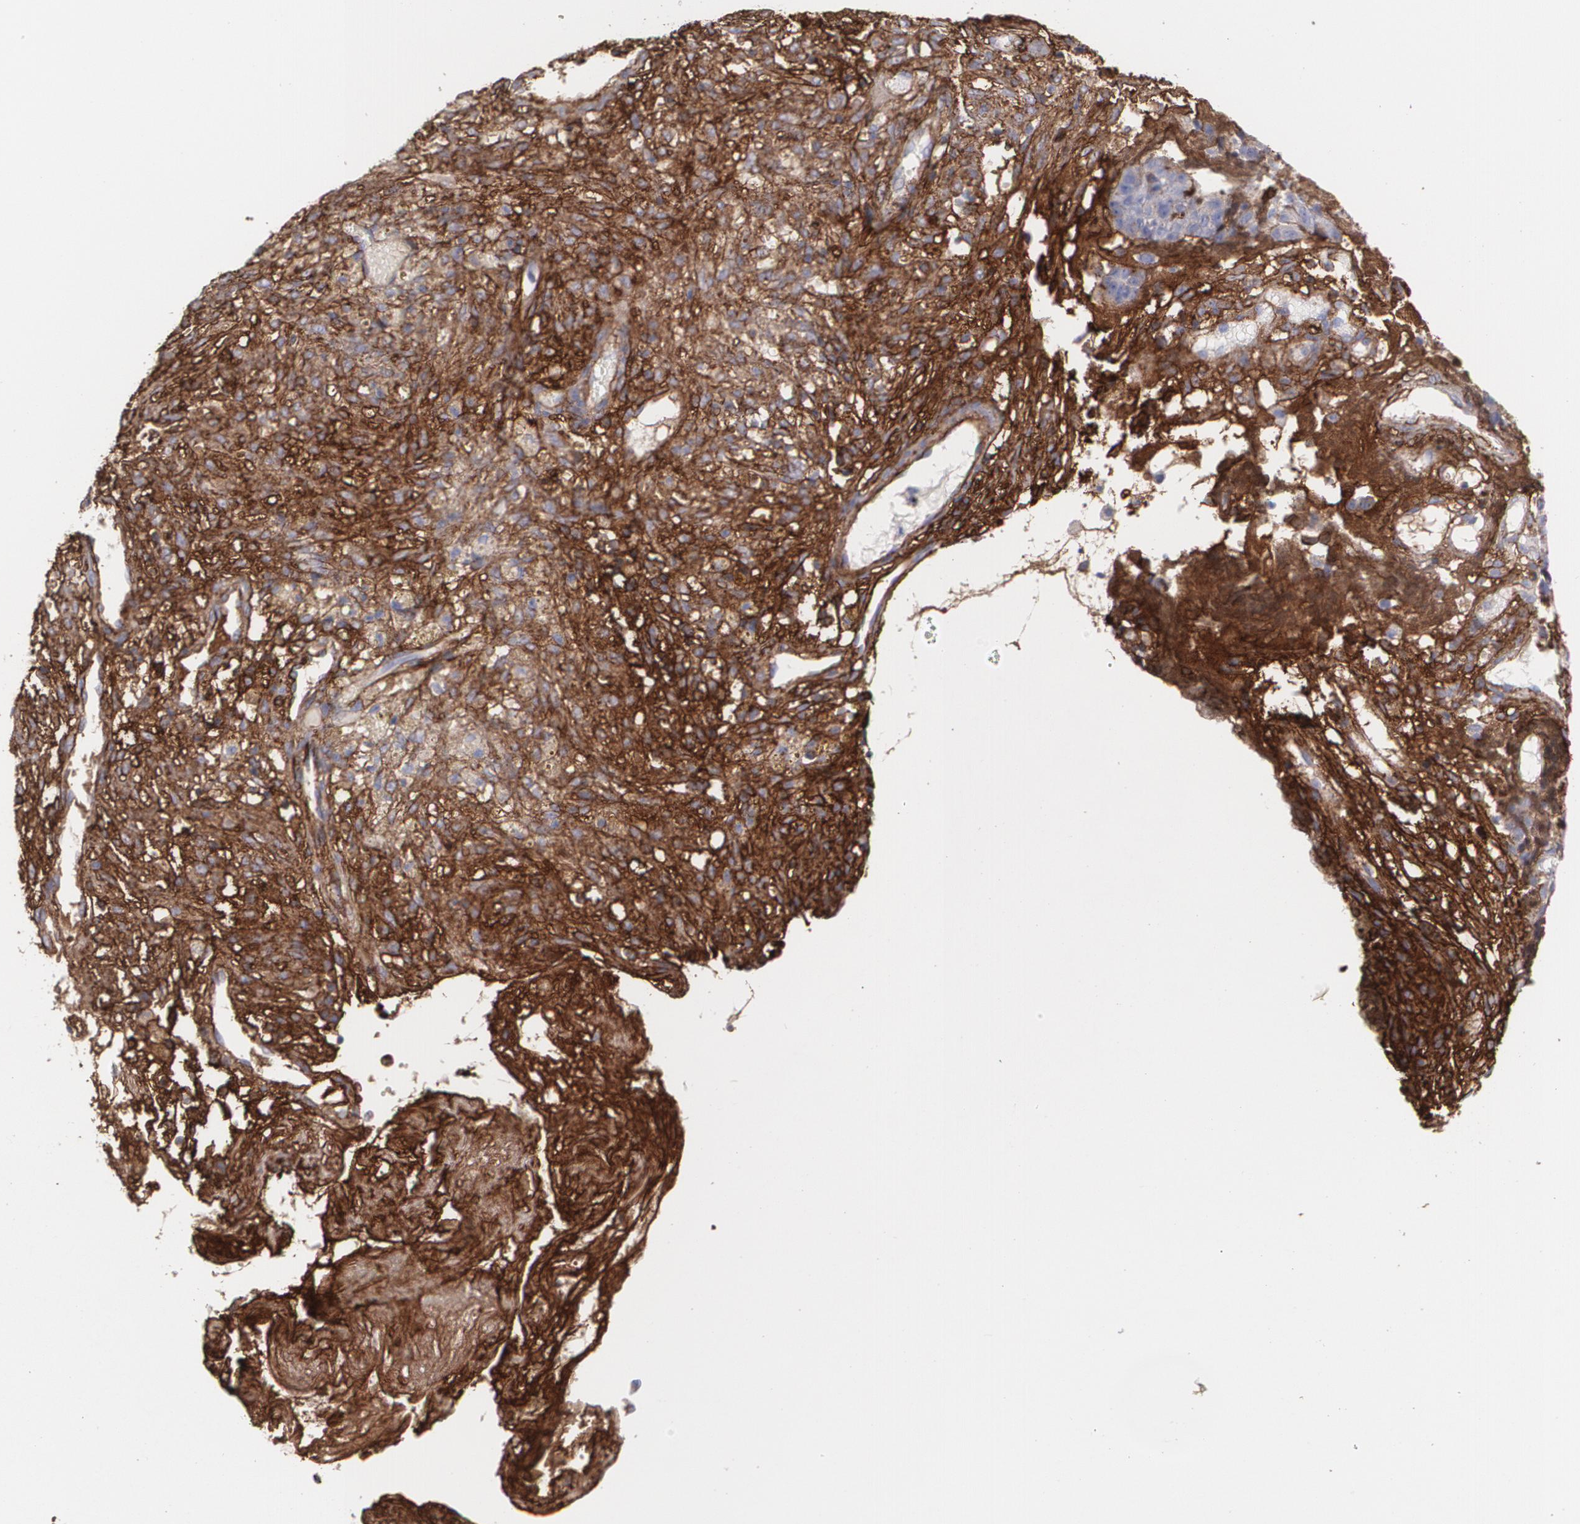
{"staining": {"intensity": "weak", "quantity": "<25%", "location": "cytoplasmic/membranous"}, "tissue": "ovarian cancer", "cell_type": "Tumor cells", "image_type": "cancer", "snomed": [{"axis": "morphology", "description": "Carcinoma, endometroid"}, {"axis": "topography", "description": "Ovary"}], "caption": "This image is of ovarian cancer (endometroid carcinoma) stained with immunohistochemistry to label a protein in brown with the nuclei are counter-stained blue. There is no expression in tumor cells.", "gene": "FBLN1", "patient": {"sex": "female", "age": 42}}